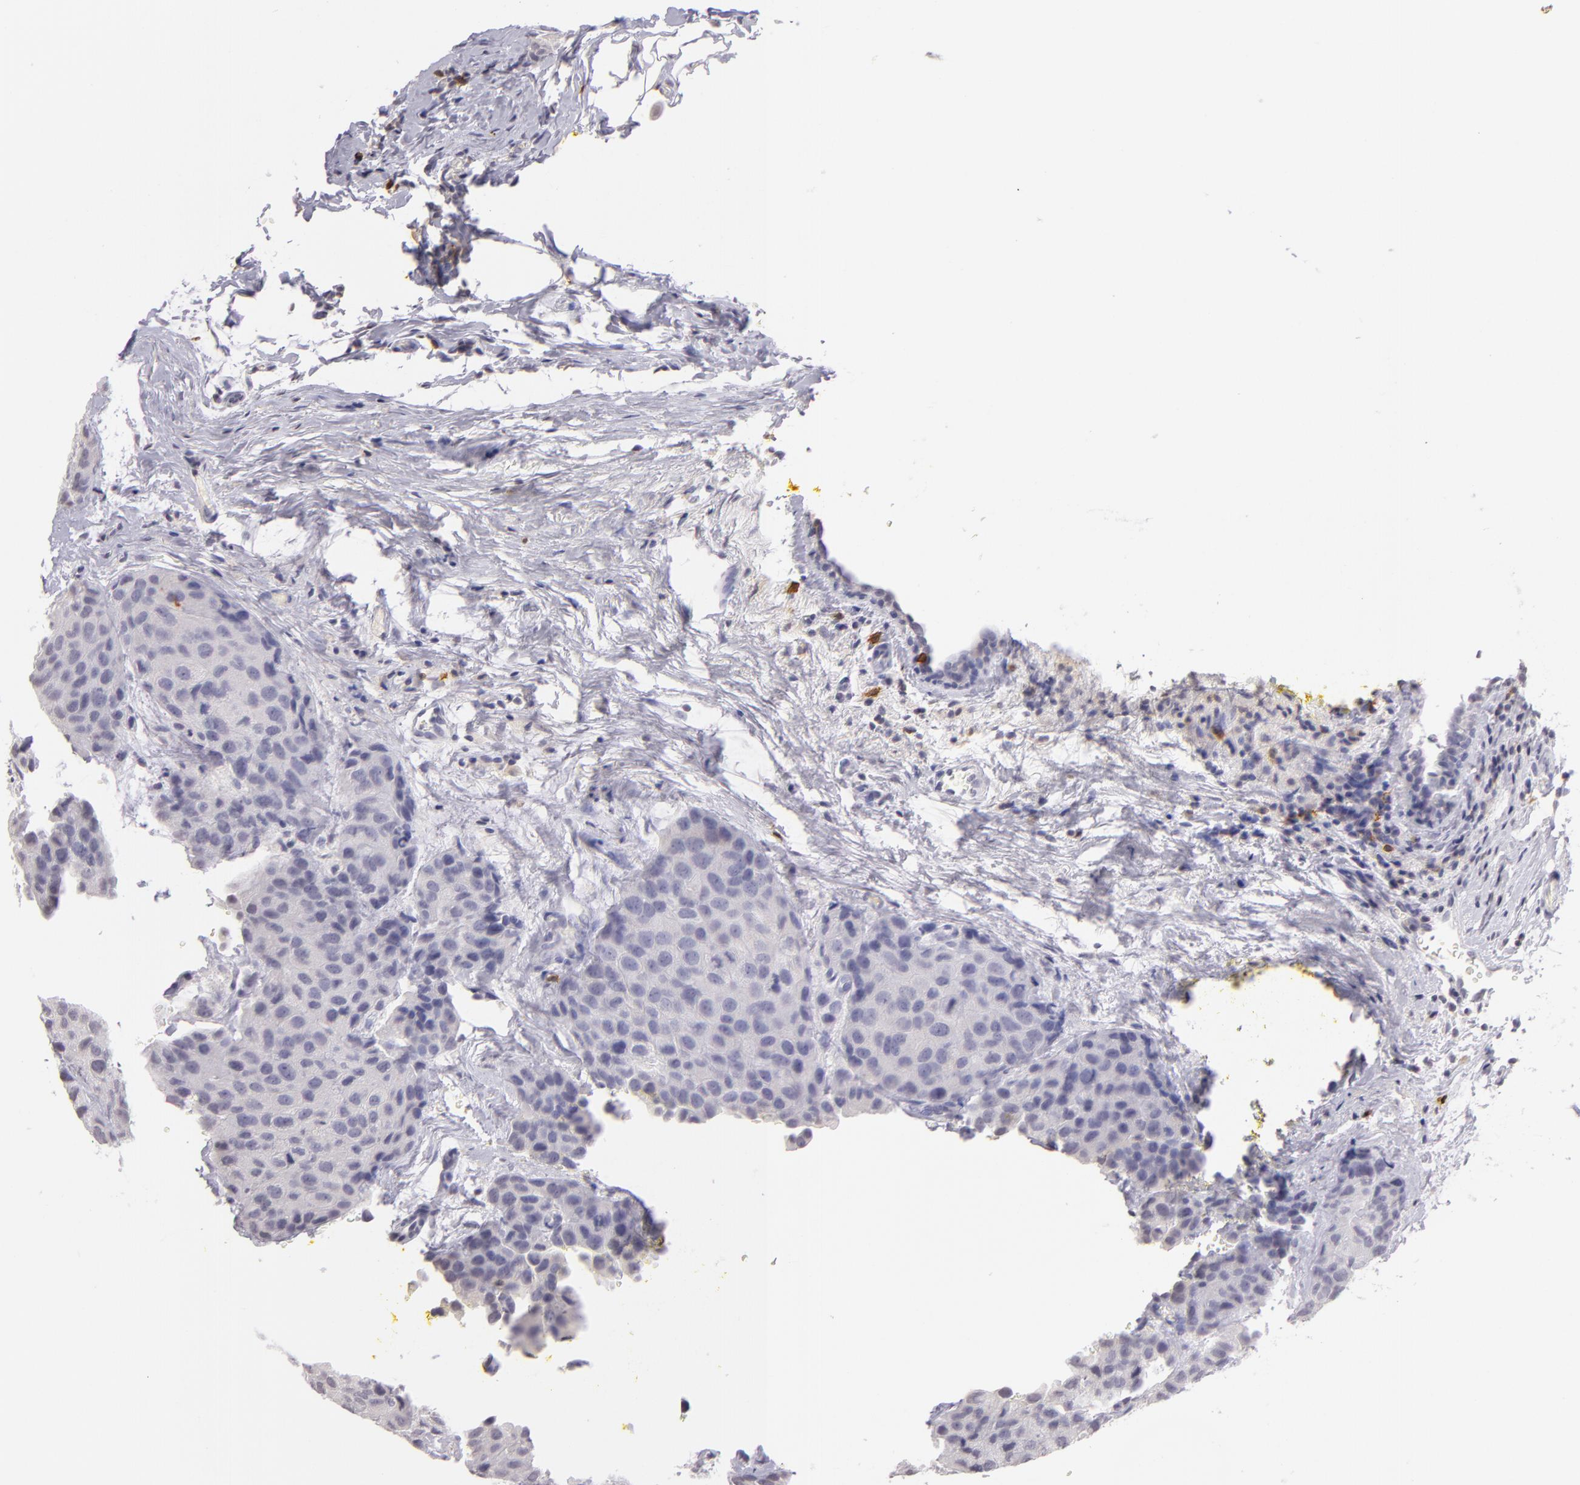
{"staining": {"intensity": "negative", "quantity": "none", "location": "none"}, "tissue": "breast cancer", "cell_type": "Tumor cells", "image_type": "cancer", "snomed": [{"axis": "morphology", "description": "Duct carcinoma"}, {"axis": "topography", "description": "Breast"}], "caption": "Breast cancer (intraductal carcinoma) was stained to show a protein in brown. There is no significant staining in tumor cells. (DAB immunohistochemistry visualized using brightfield microscopy, high magnification).", "gene": "IL2RA", "patient": {"sex": "female", "age": 68}}